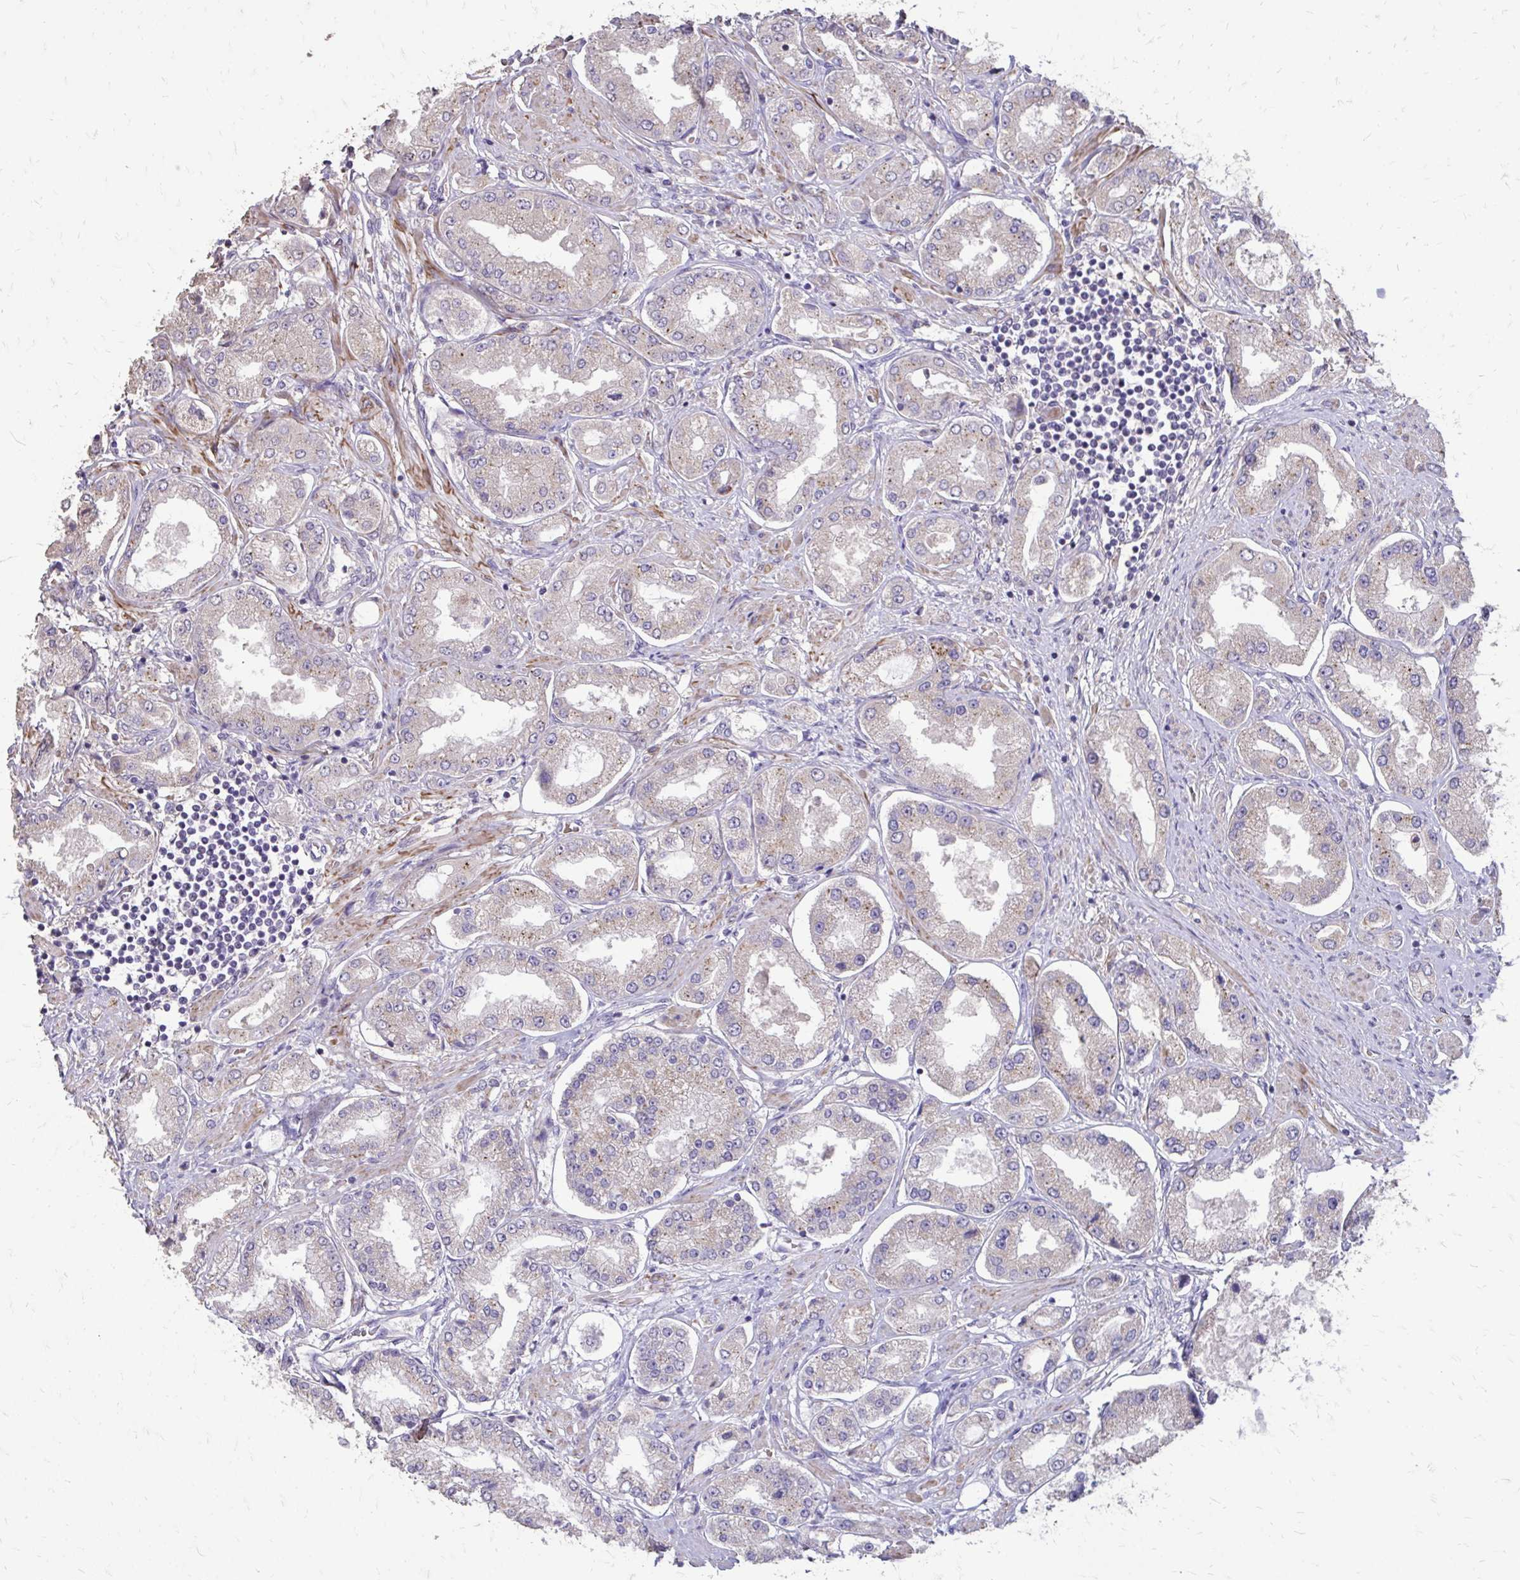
{"staining": {"intensity": "negative", "quantity": "none", "location": "none"}, "tissue": "prostate cancer", "cell_type": "Tumor cells", "image_type": "cancer", "snomed": [{"axis": "morphology", "description": "Adenocarcinoma, High grade"}, {"axis": "topography", "description": "Prostate"}], "caption": "DAB immunohistochemical staining of human prostate cancer (high-grade adenocarcinoma) demonstrates no significant staining in tumor cells.", "gene": "MYORG", "patient": {"sex": "male", "age": 69}}